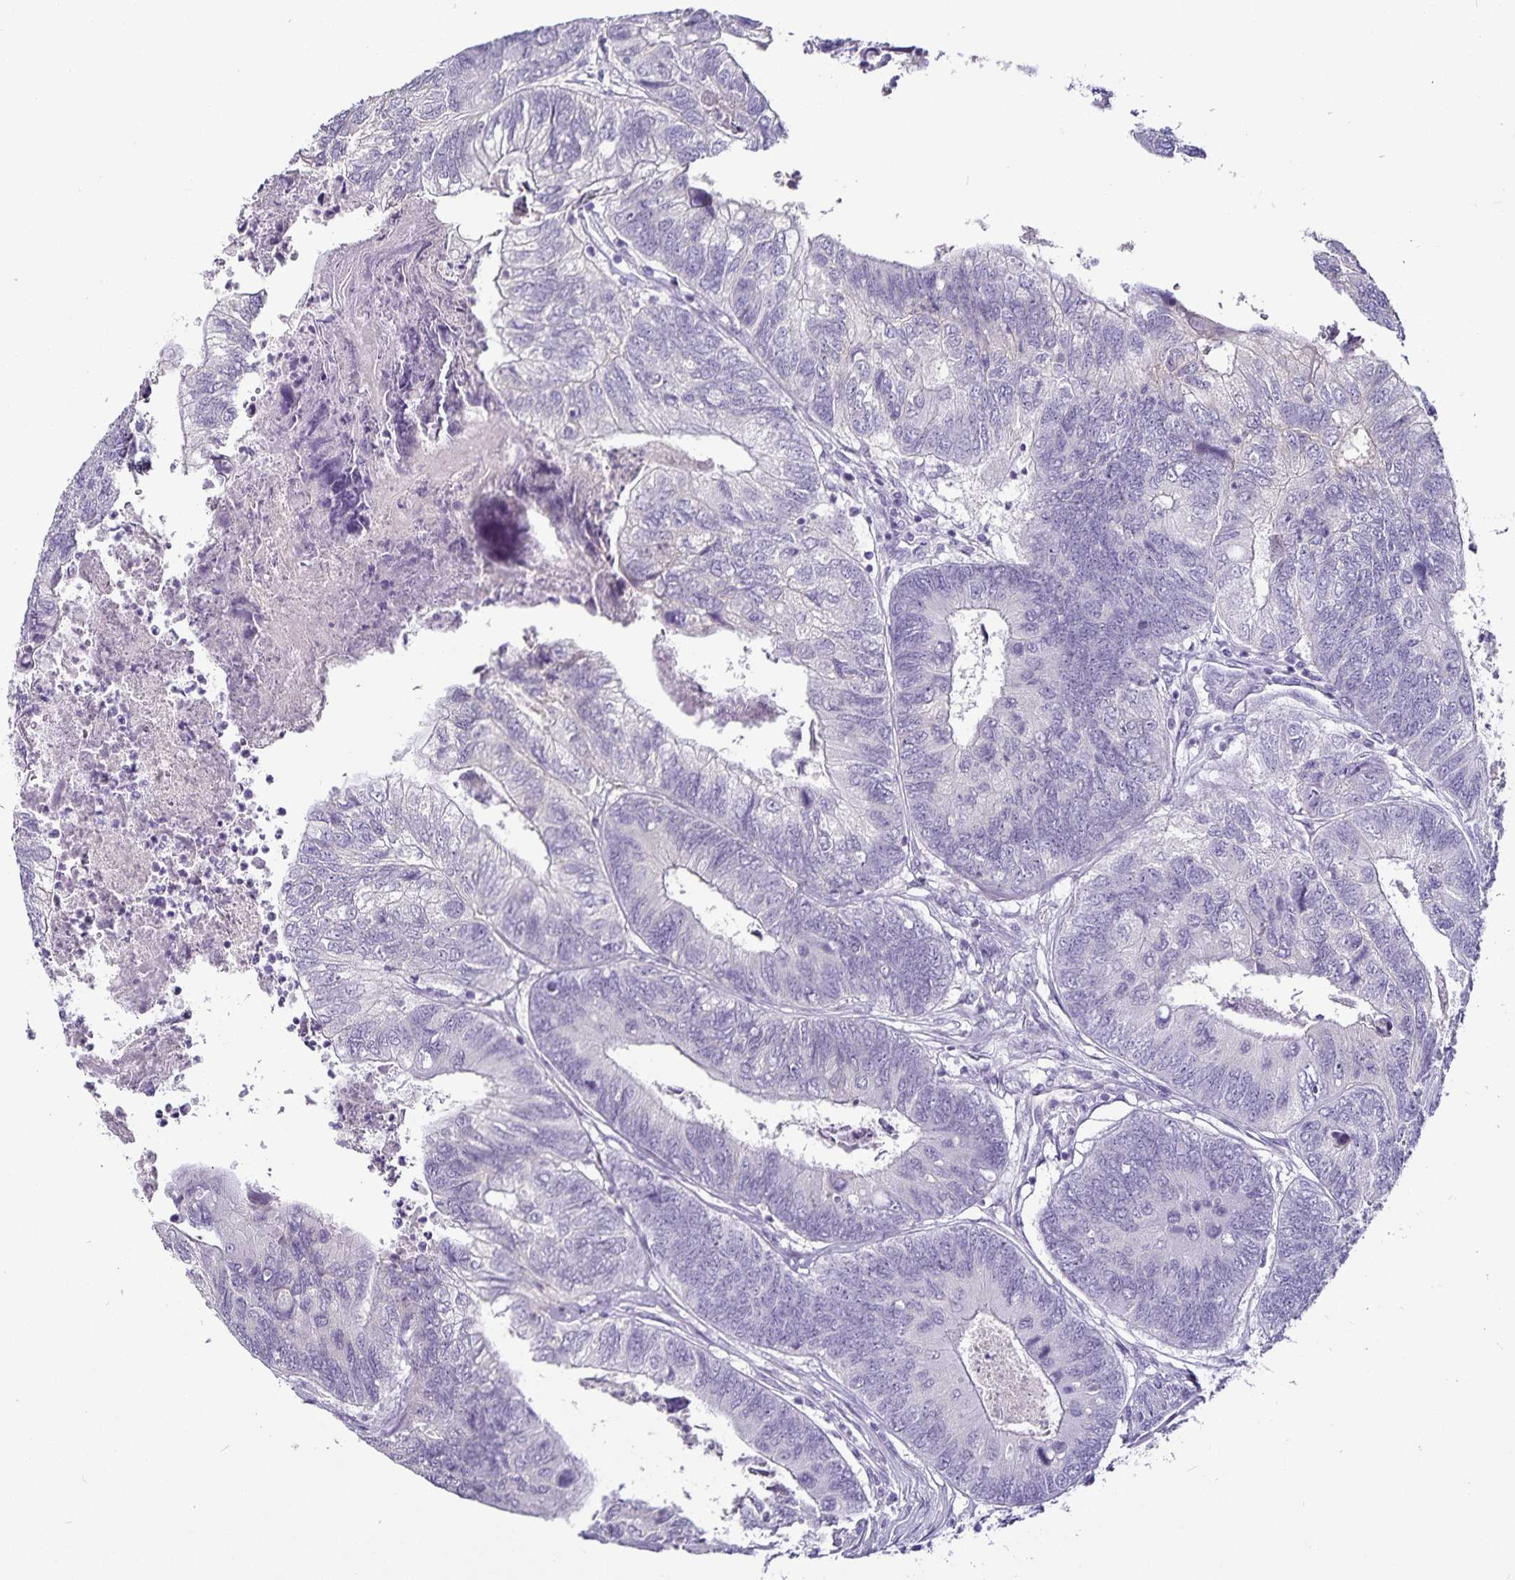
{"staining": {"intensity": "negative", "quantity": "none", "location": "none"}, "tissue": "colorectal cancer", "cell_type": "Tumor cells", "image_type": "cancer", "snomed": [{"axis": "morphology", "description": "Adenocarcinoma, NOS"}, {"axis": "topography", "description": "Colon"}], "caption": "The micrograph shows no significant staining in tumor cells of adenocarcinoma (colorectal).", "gene": "CA12", "patient": {"sex": "female", "age": 67}}